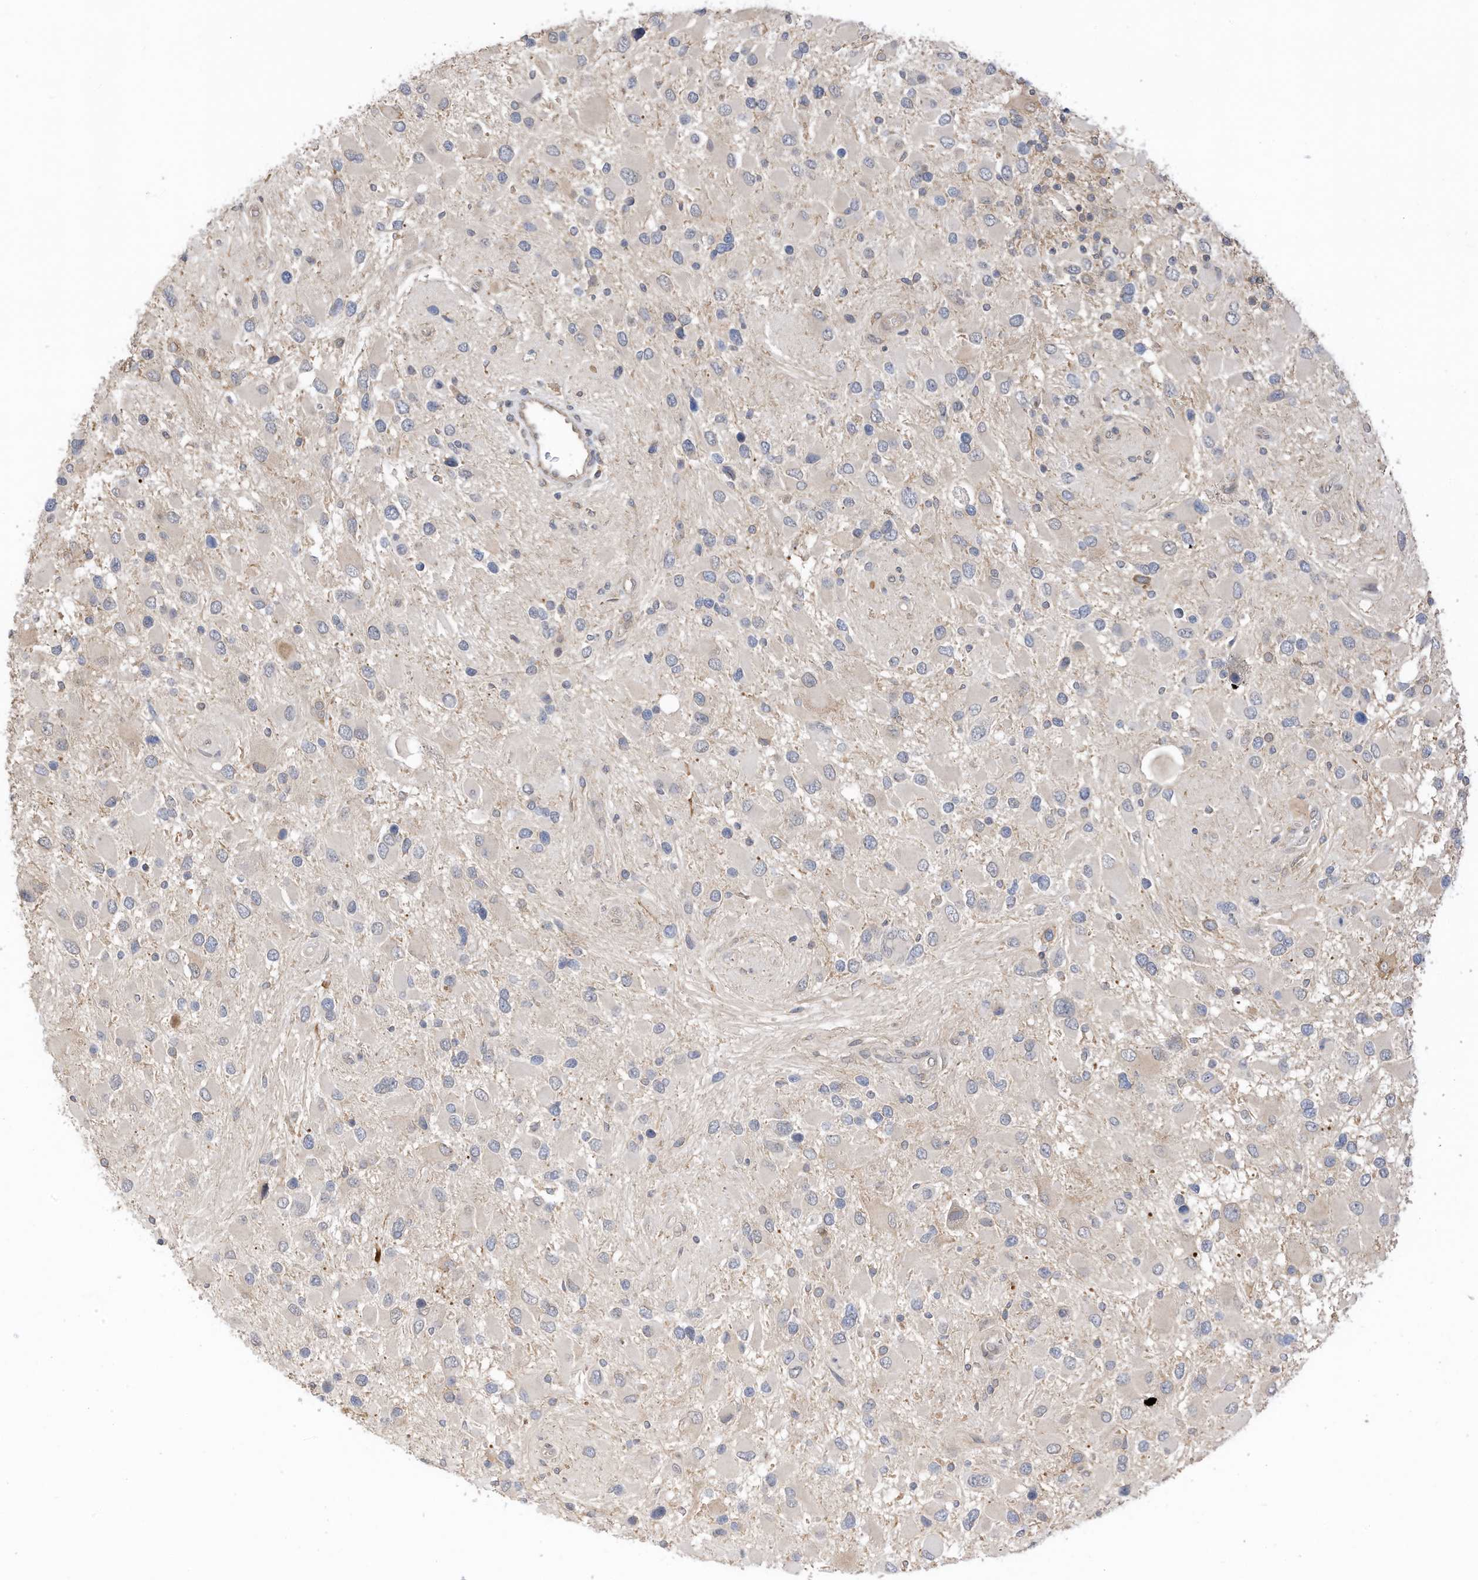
{"staining": {"intensity": "negative", "quantity": "none", "location": "none"}, "tissue": "glioma", "cell_type": "Tumor cells", "image_type": "cancer", "snomed": [{"axis": "morphology", "description": "Glioma, malignant, High grade"}, {"axis": "topography", "description": "Brain"}], "caption": "Immunohistochemistry (IHC) image of neoplastic tissue: human glioma stained with DAB shows no significant protein positivity in tumor cells.", "gene": "REC8", "patient": {"sex": "male", "age": 53}}